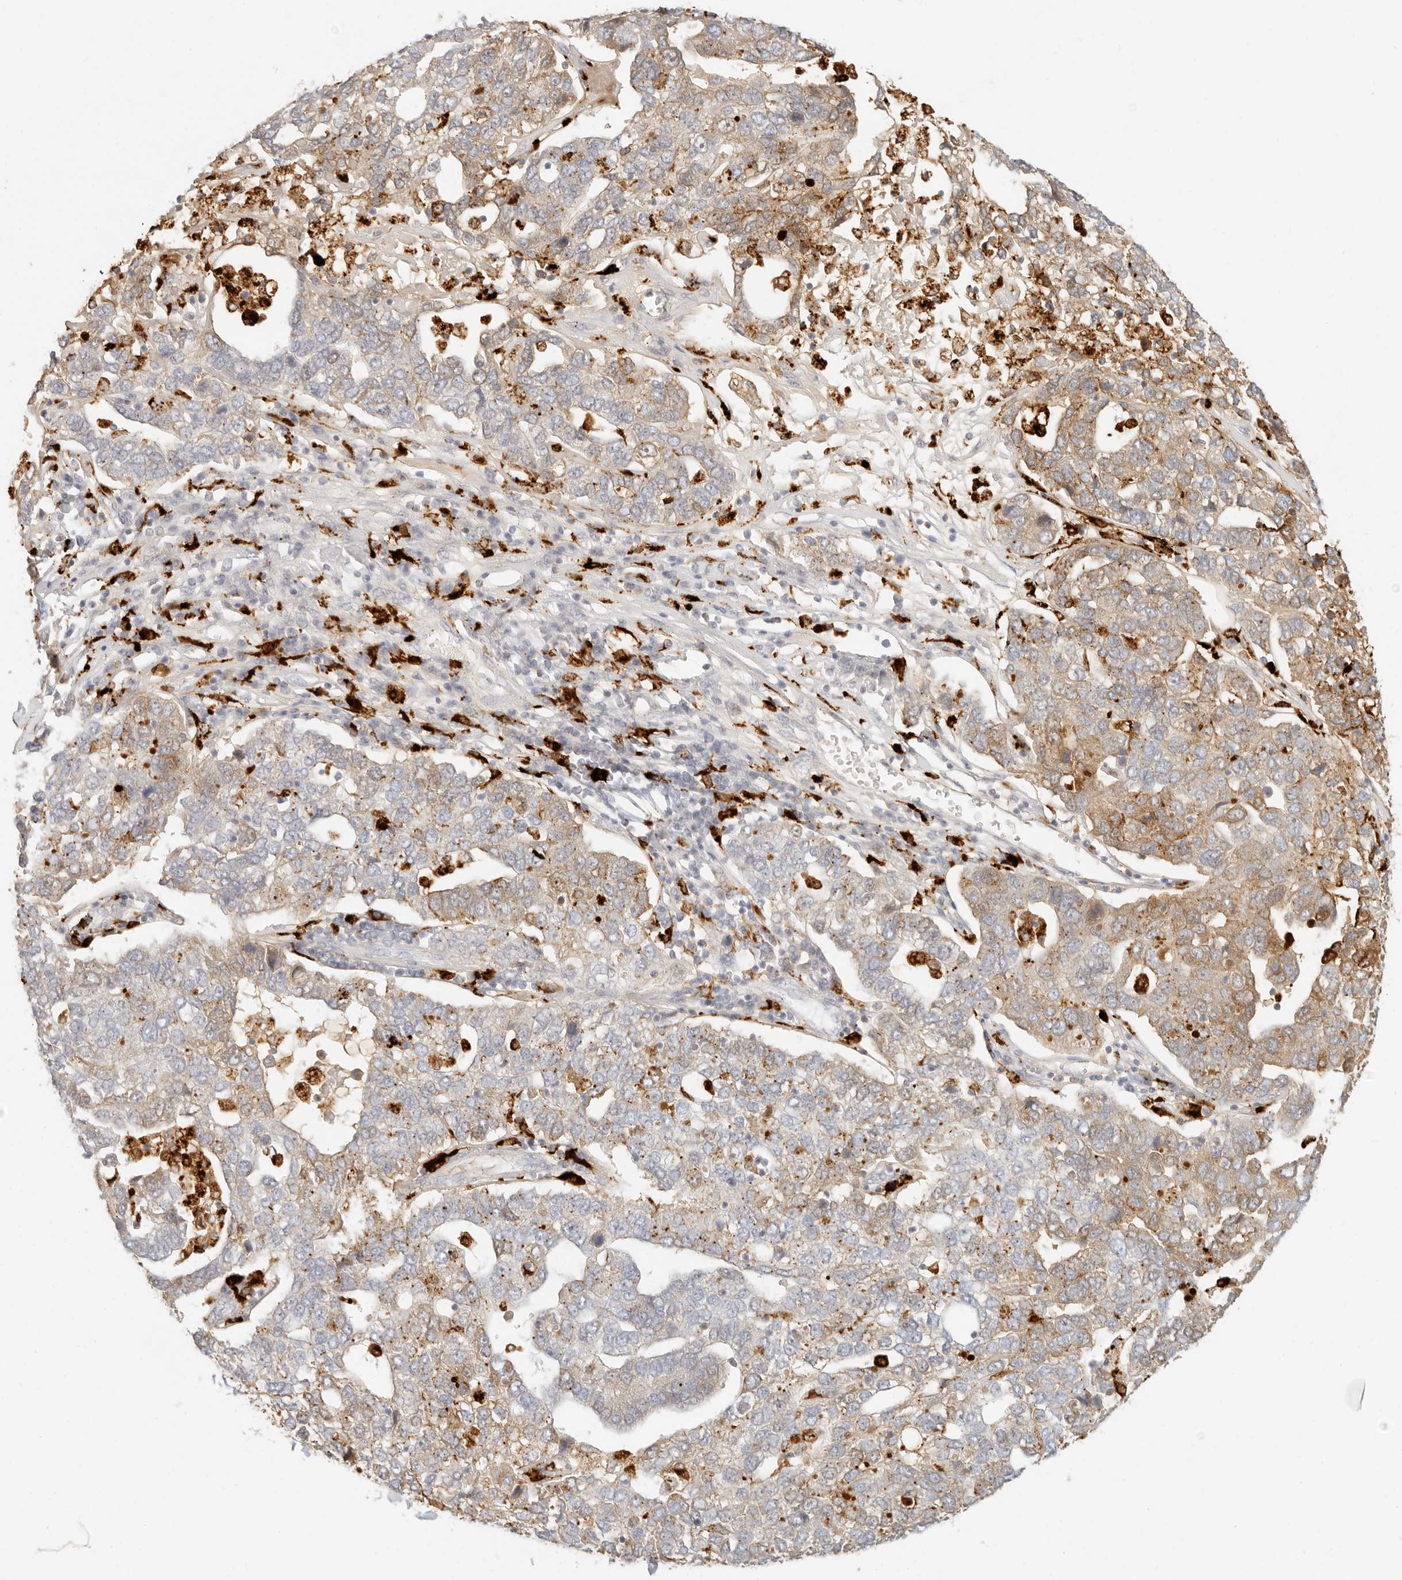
{"staining": {"intensity": "weak", "quantity": "25%-75%", "location": "cytoplasmic/membranous"}, "tissue": "pancreatic cancer", "cell_type": "Tumor cells", "image_type": "cancer", "snomed": [{"axis": "morphology", "description": "Adenocarcinoma, NOS"}, {"axis": "topography", "description": "Pancreas"}], "caption": "Weak cytoplasmic/membranous expression is appreciated in approximately 25%-75% of tumor cells in pancreatic cancer.", "gene": "RNASET2", "patient": {"sex": "female", "age": 61}}